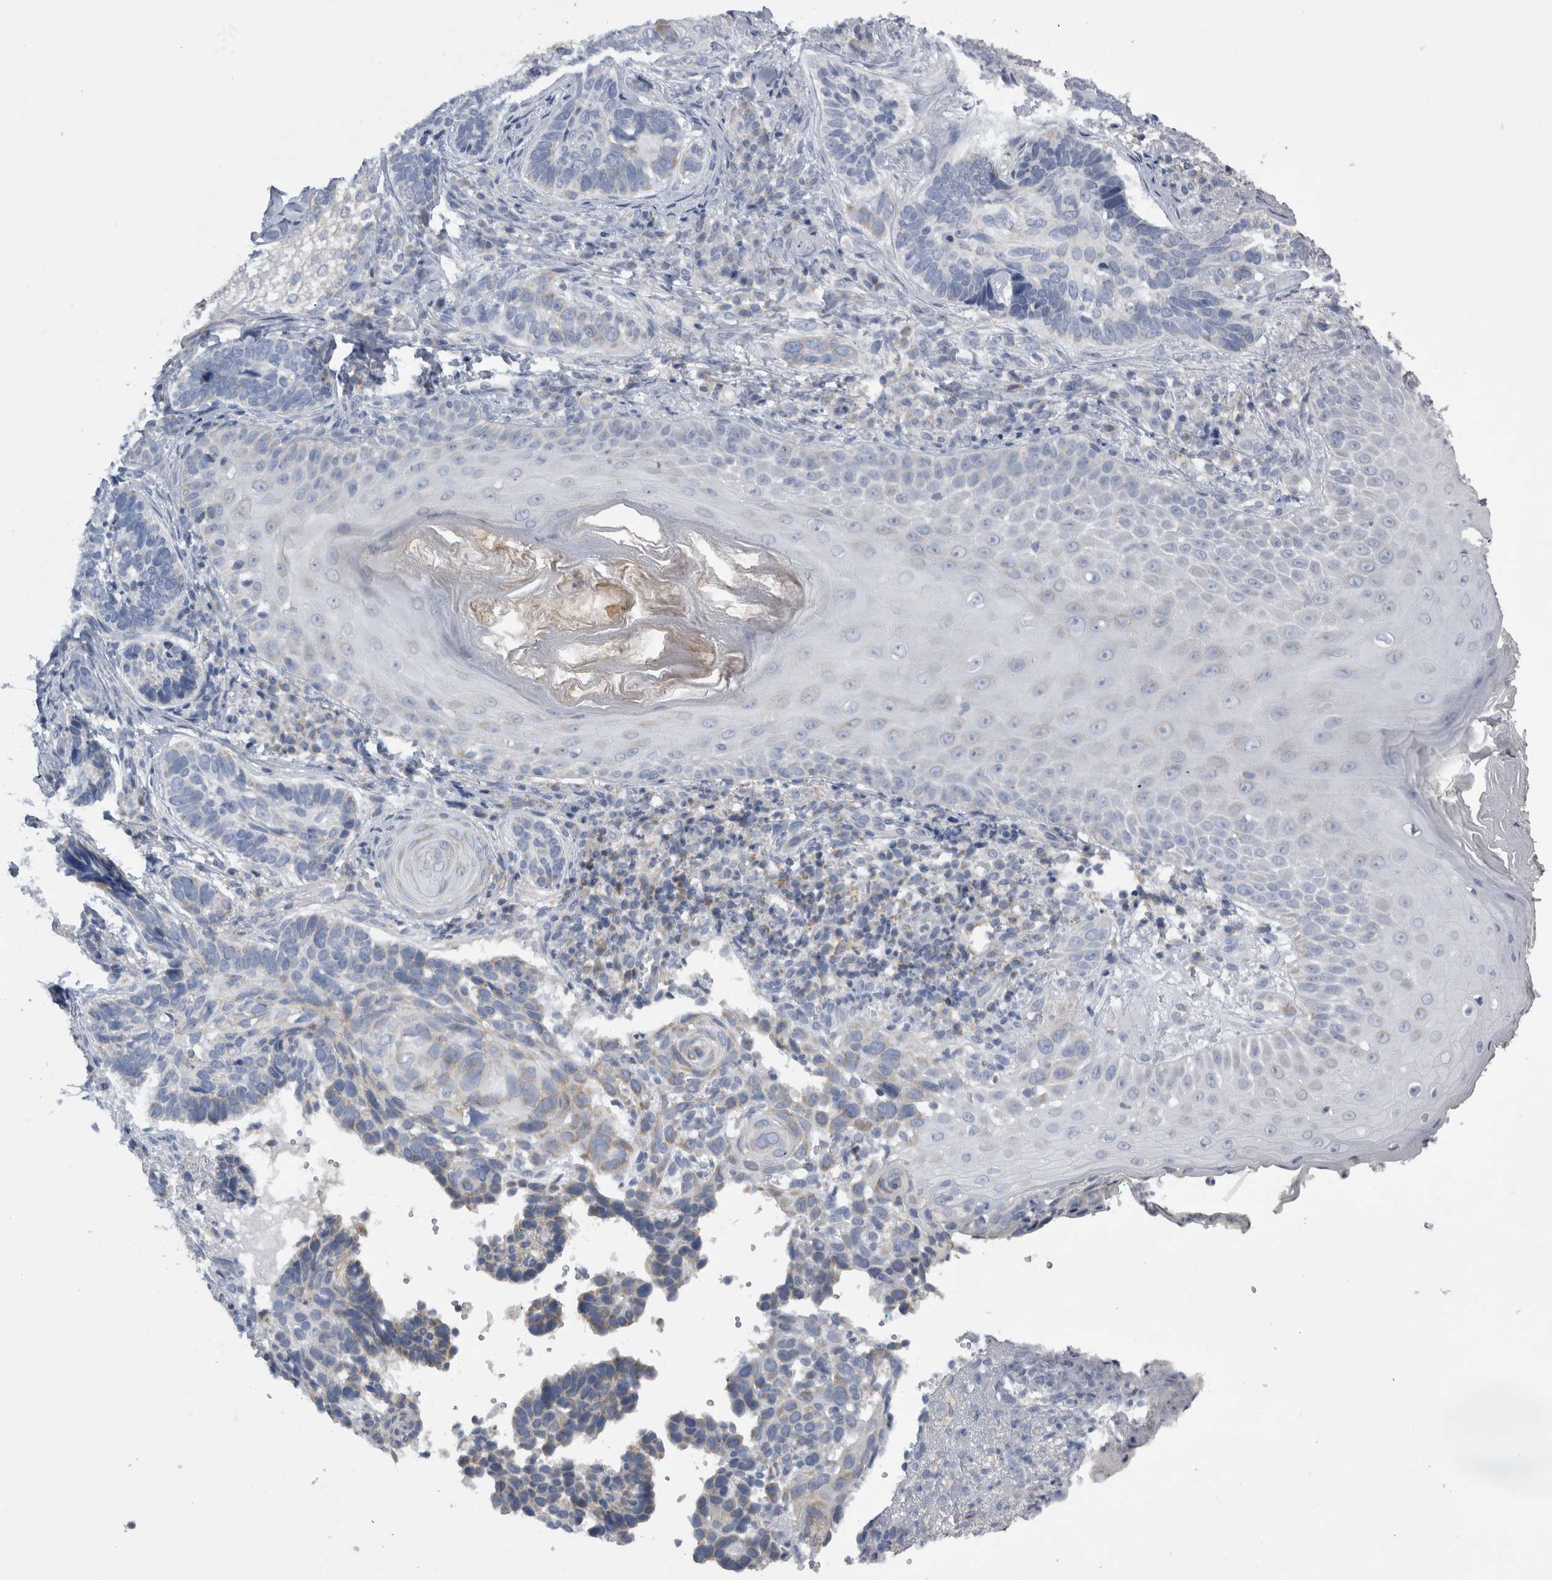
{"staining": {"intensity": "negative", "quantity": "none", "location": "none"}, "tissue": "skin cancer", "cell_type": "Tumor cells", "image_type": "cancer", "snomed": [{"axis": "morphology", "description": "Basal cell carcinoma"}, {"axis": "topography", "description": "Skin"}], "caption": "This is an IHC micrograph of human skin cancer. There is no staining in tumor cells.", "gene": "DHRS4", "patient": {"sex": "female", "age": 89}}